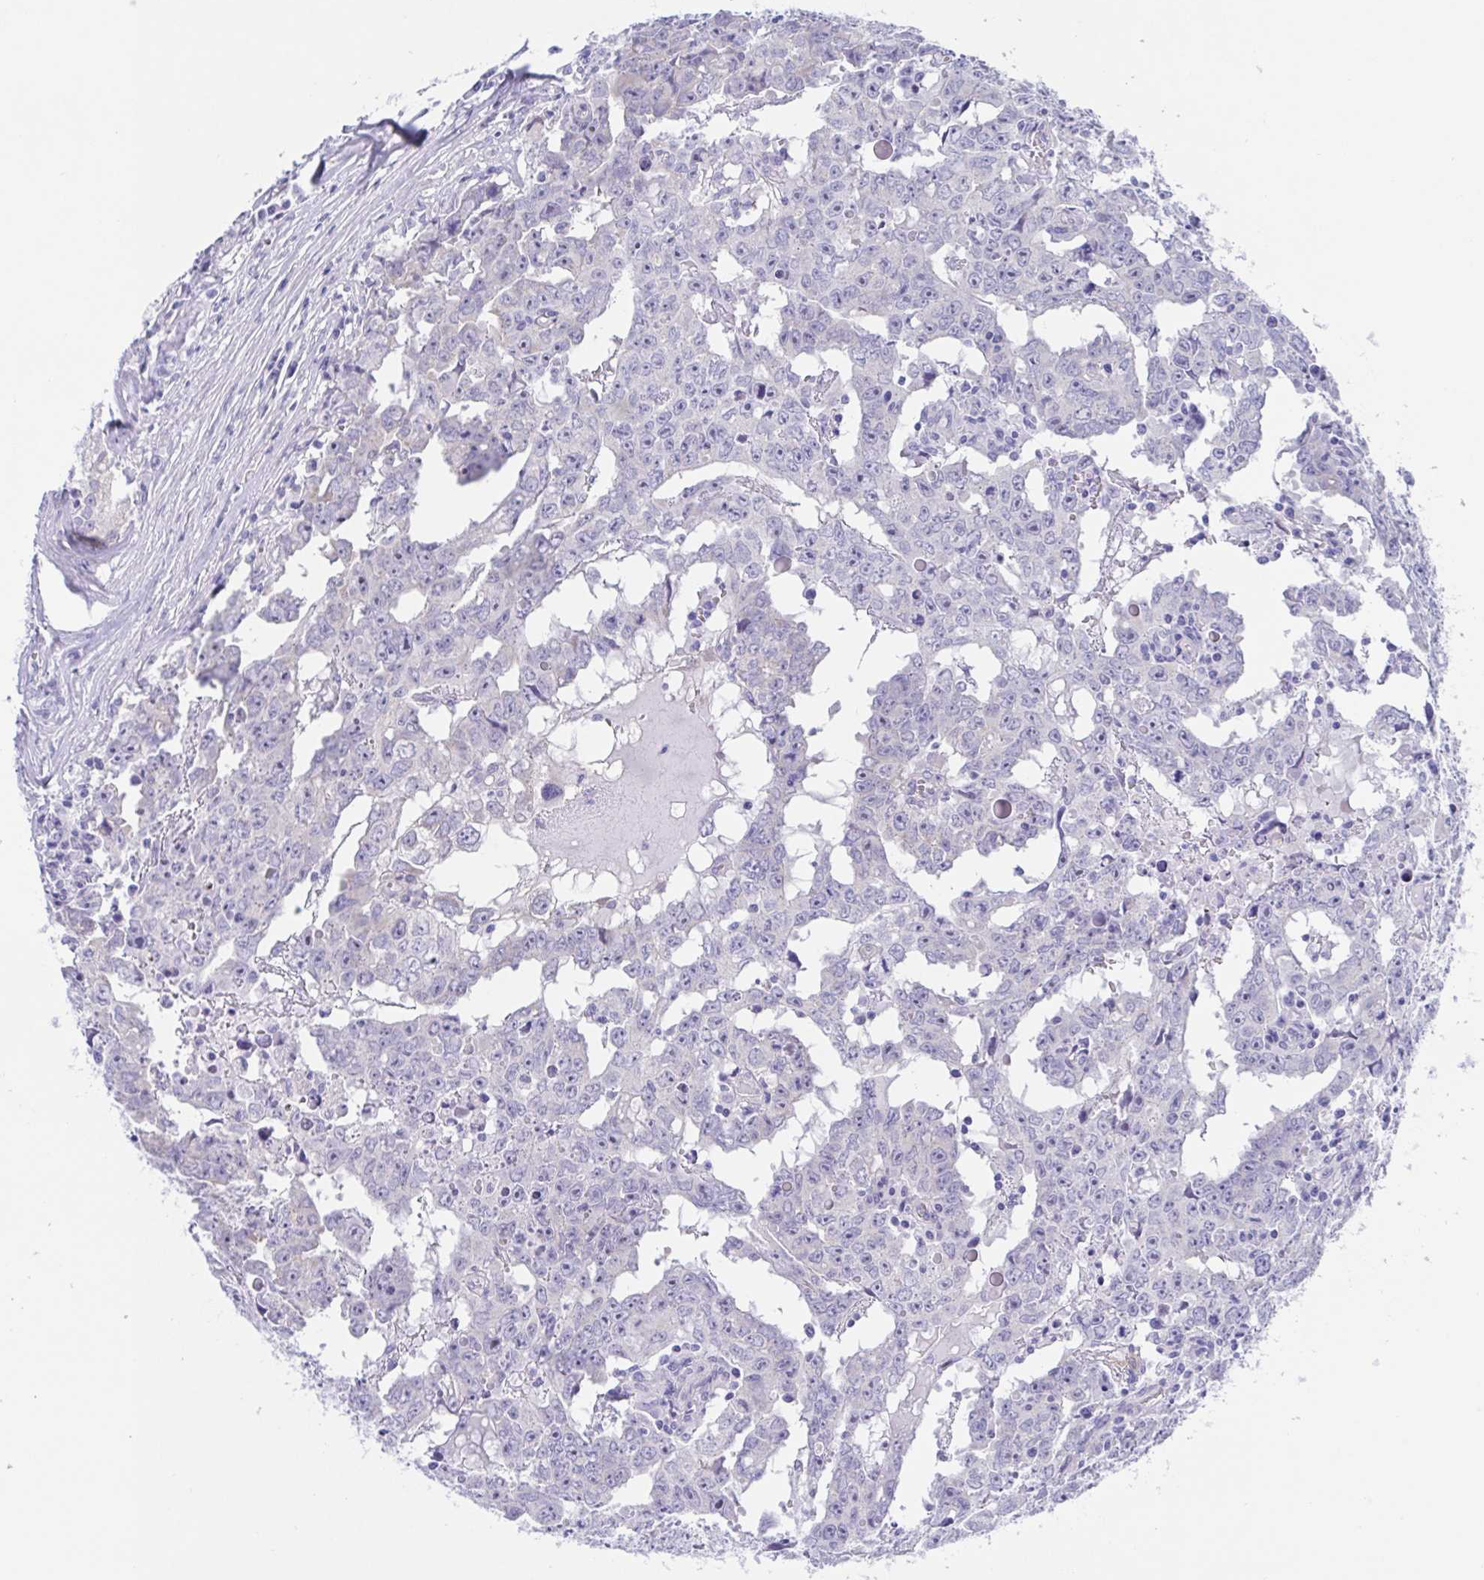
{"staining": {"intensity": "moderate", "quantity": "<25%", "location": "cytoplasmic/membranous"}, "tissue": "testis cancer", "cell_type": "Tumor cells", "image_type": "cancer", "snomed": [{"axis": "morphology", "description": "Carcinoma, Embryonal, NOS"}, {"axis": "topography", "description": "Testis"}], "caption": "IHC micrograph of neoplastic tissue: human testis cancer (embryonal carcinoma) stained using immunohistochemistry displays low levels of moderate protein expression localized specifically in the cytoplasmic/membranous of tumor cells, appearing as a cytoplasmic/membranous brown color.", "gene": "MUCL3", "patient": {"sex": "male", "age": 22}}